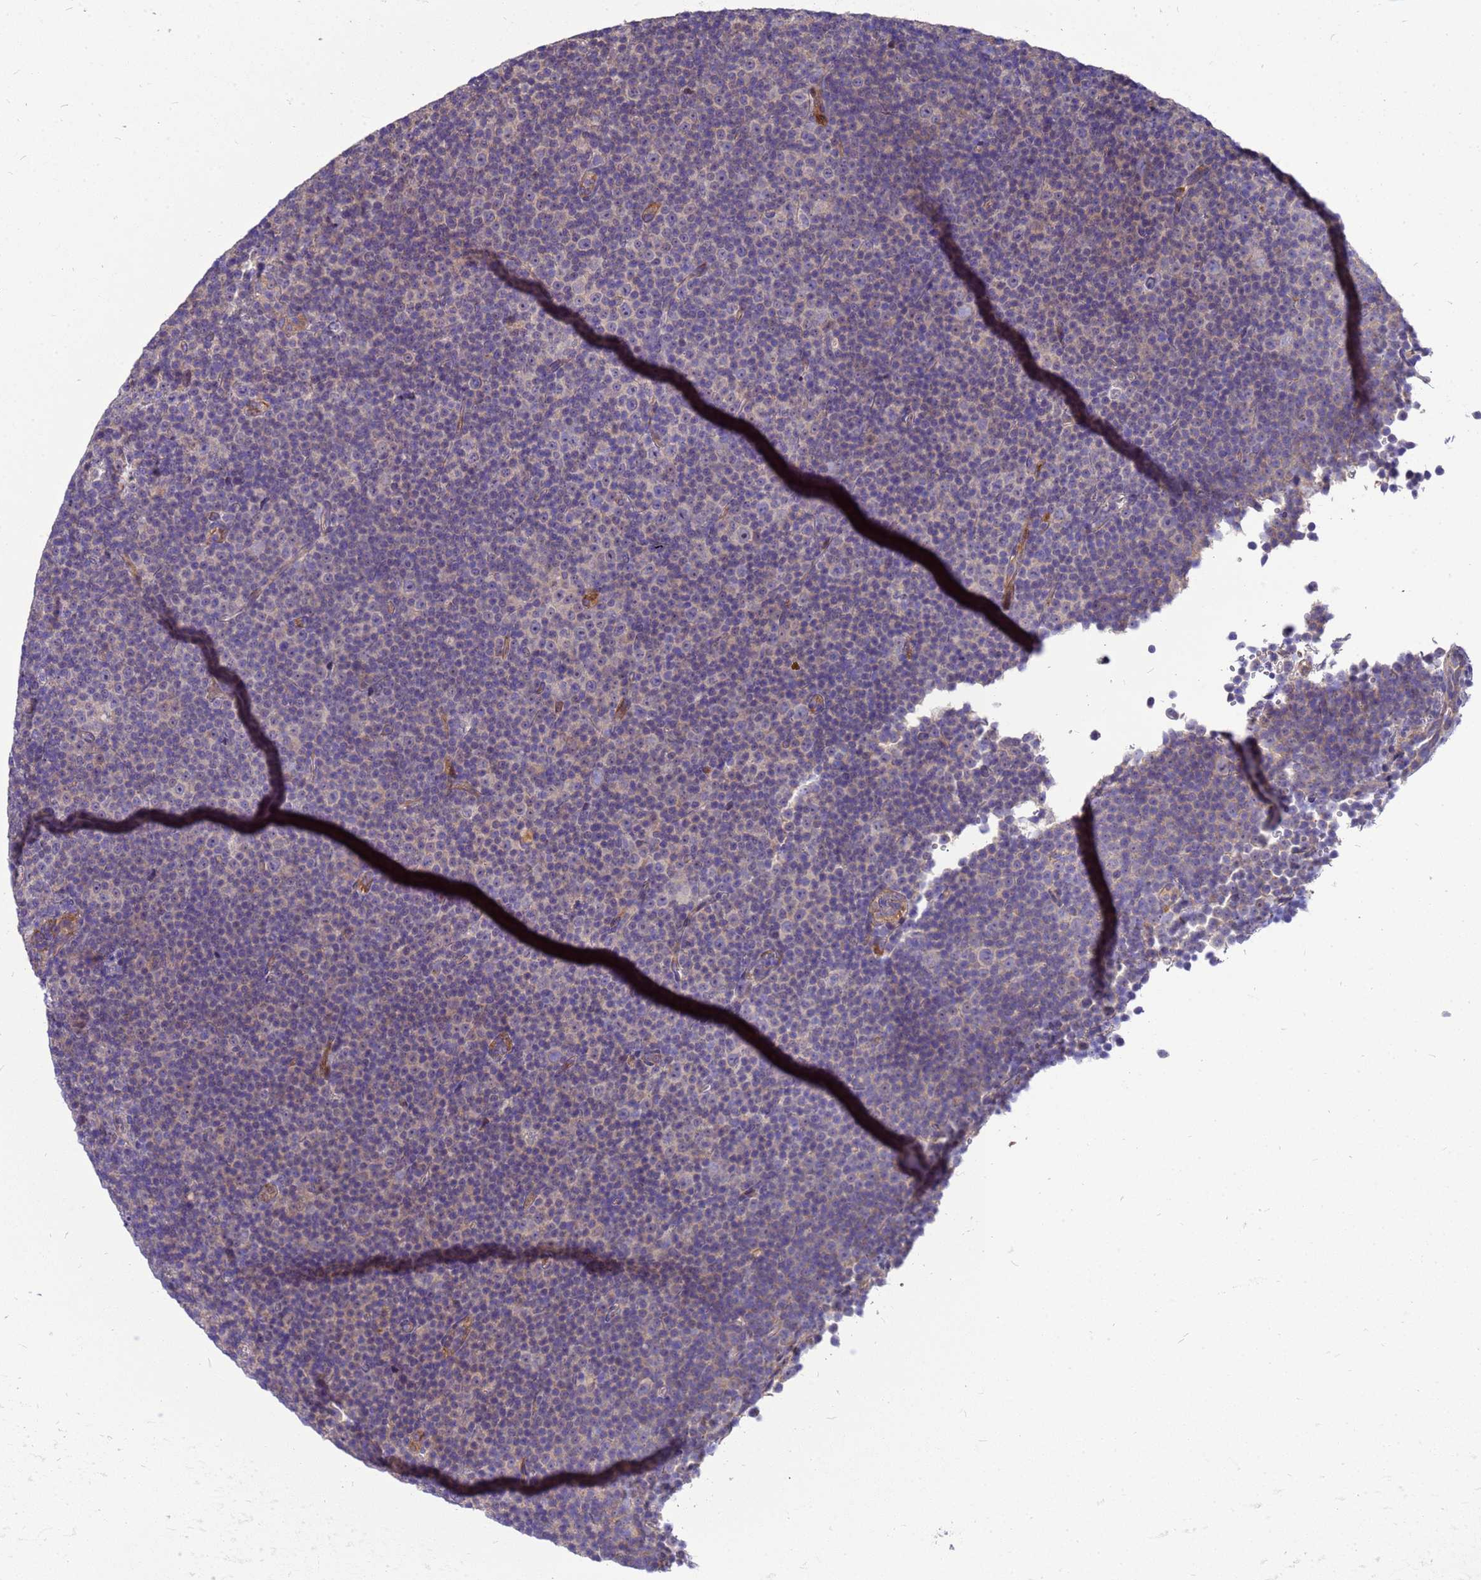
{"staining": {"intensity": "negative", "quantity": "none", "location": "none"}, "tissue": "lymphoma", "cell_type": "Tumor cells", "image_type": "cancer", "snomed": [{"axis": "morphology", "description": "Malignant lymphoma, non-Hodgkin's type, Low grade"}, {"axis": "topography", "description": "Lymph node"}], "caption": "Immunohistochemistry (IHC) of malignant lymphoma, non-Hodgkin's type (low-grade) displays no positivity in tumor cells.", "gene": "POP7", "patient": {"sex": "female", "age": 67}}